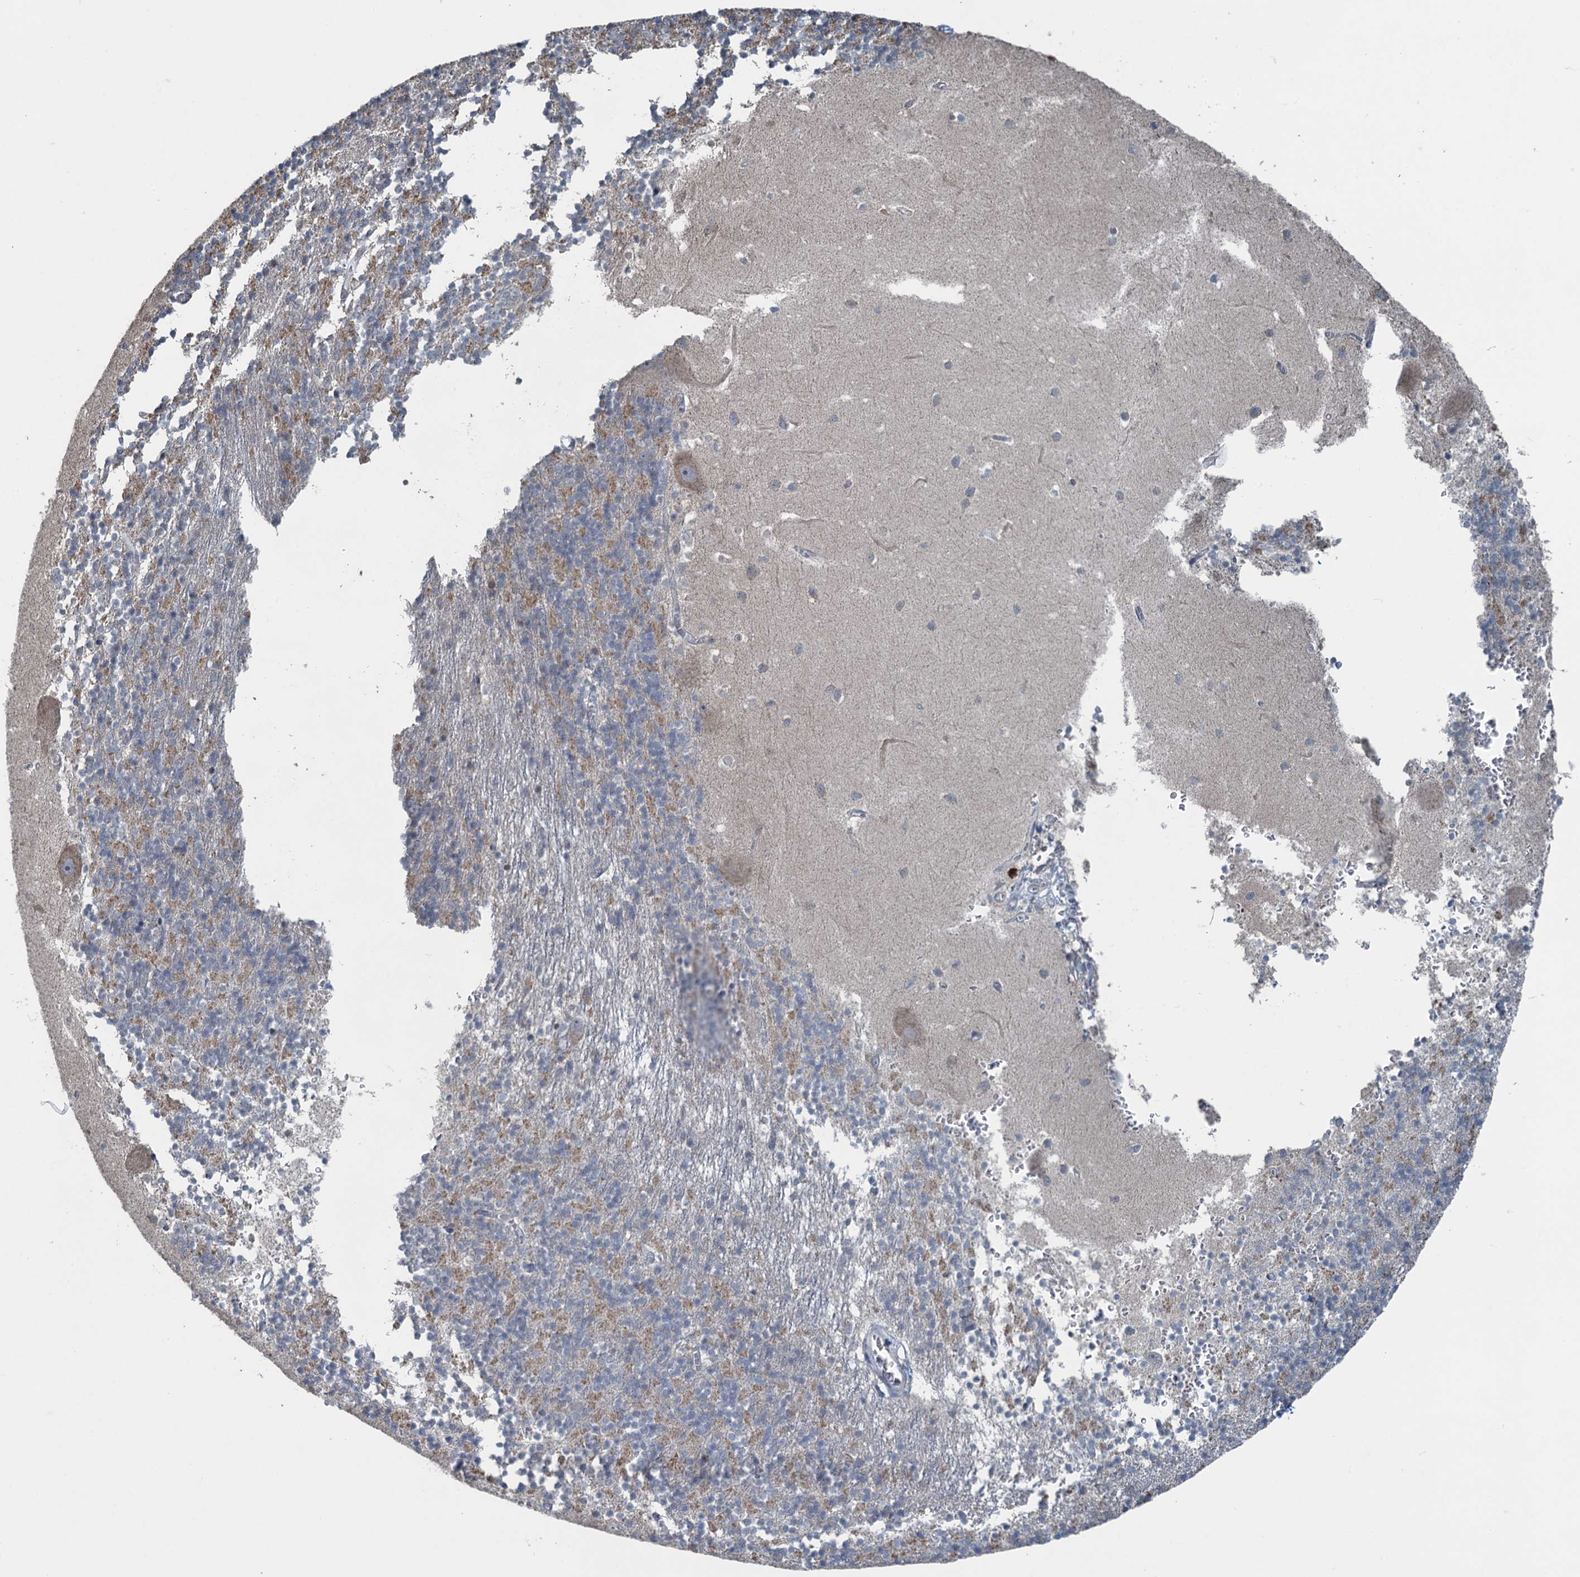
{"staining": {"intensity": "negative", "quantity": "none", "location": "none"}, "tissue": "cerebellum", "cell_type": "Cells in granular layer", "image_type": "normal", "snomed": [{"axis": "morphology", "description": "Normal tissue, NOS"}, {"axis": "topography", "description": "Cerebellum"}], "caption": "A high-resolution image shows immunohistochemistry (IHC) staining of unremarkable cerebellum, which demonstrates no significant expression in cells in granular layer.", "gene": "TEX35", "patient": {"sex": "male", "age": 54}}